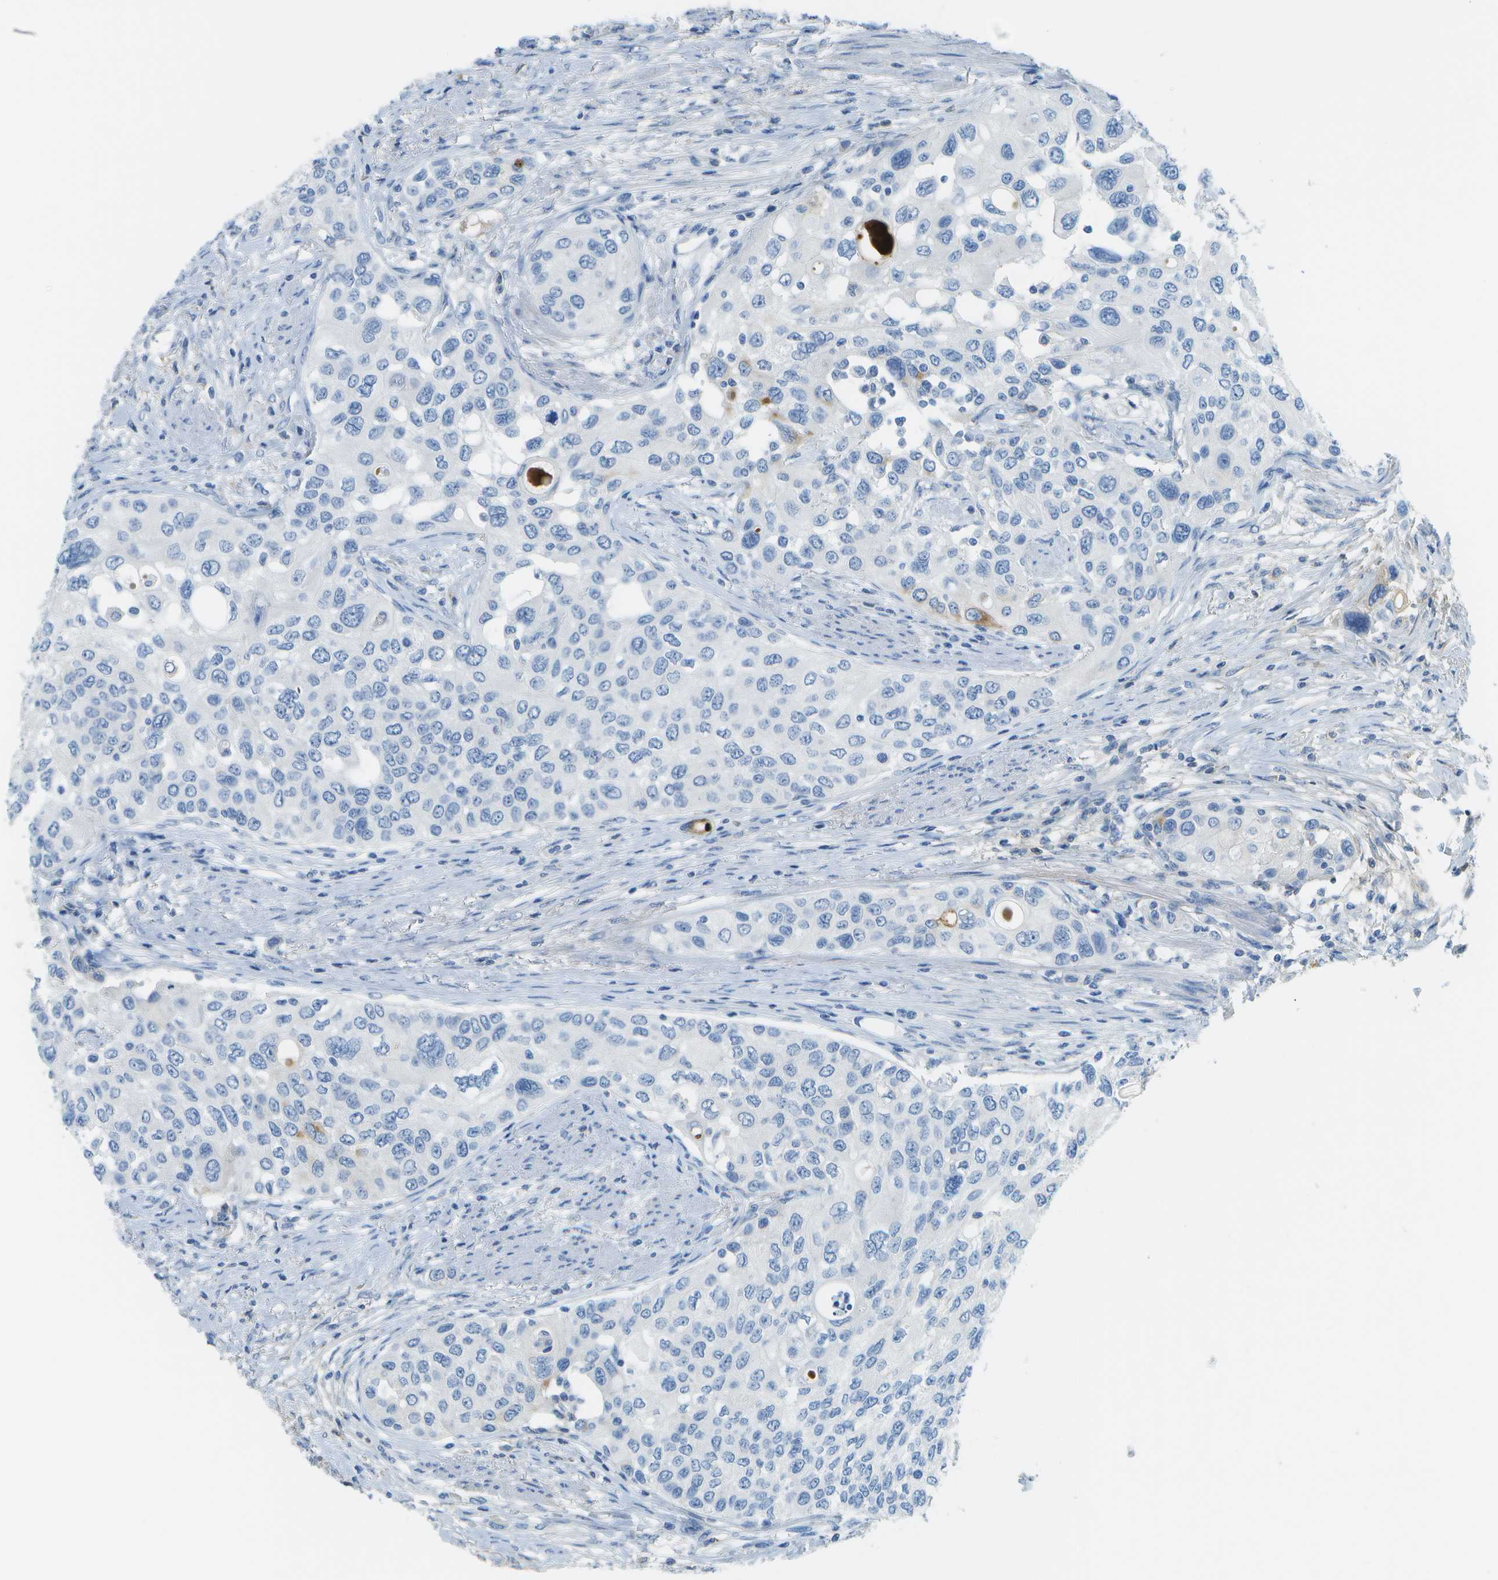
{"staining": {"intensity": "negative", "quantity": "none", "location": "none"}, "tissue": "urothelial cancer", "cell_type": "Tumor cells", "image_type": "cancer", "snomed": [{"axis": "morphology", "description": "Urothelial carcinoma, High grade"}, {"axis": "topography", "description": "Urinary bladder"}], "caption": "High power microscopy image of an immunohistochemistry (IHC) histopathology image of urothelial carcinoma (high-grade), revealing no significant positivity in tumor cells.", "gene": "C1S", "patient": {"sex": "female", "age": 56}}